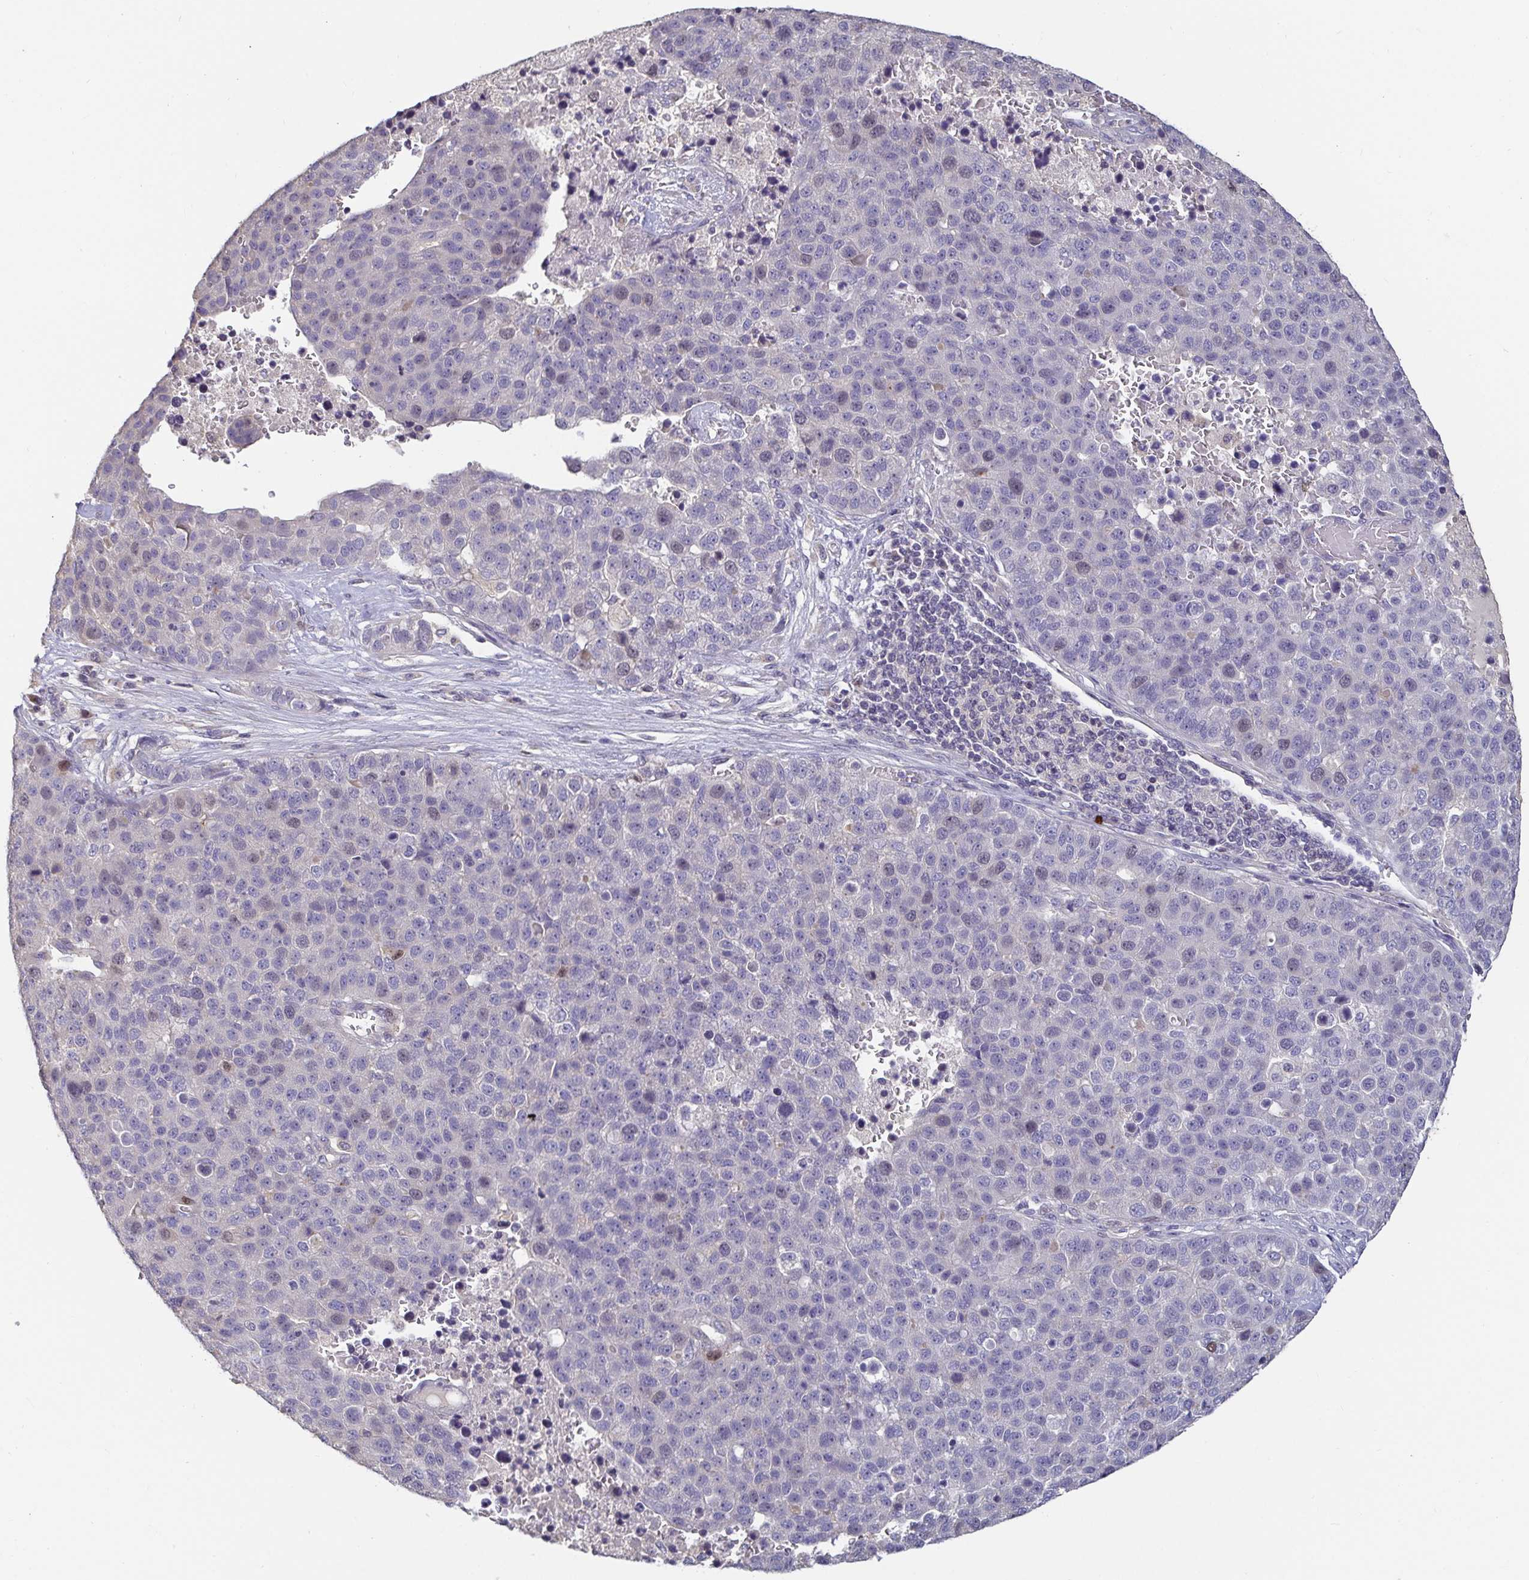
{"staining": {"intensity": "negative", "quantity": "none", "location": "none"}, "tissue": "pancreatic cancer", "cell_type": "Tumor cells", "image_type": "cancer", "snomed": [{"axis": "morphology", "description": "Adenocarcinoma, NOS"}, {"axis": "topography", "description": "Pancreas"}], "caption": "The immunohistochemistry (IHC) micrograph has no significant positivity in tumor cells of pancreatic adenocarcinoma tissue. (Brightfield microscopy of DAB (3,3'-diaminobenzidine) immunohistochemistry (IHC) at high magnification).", "gene": "ANLN", "patient": {"sex": "female", "age": 61}}